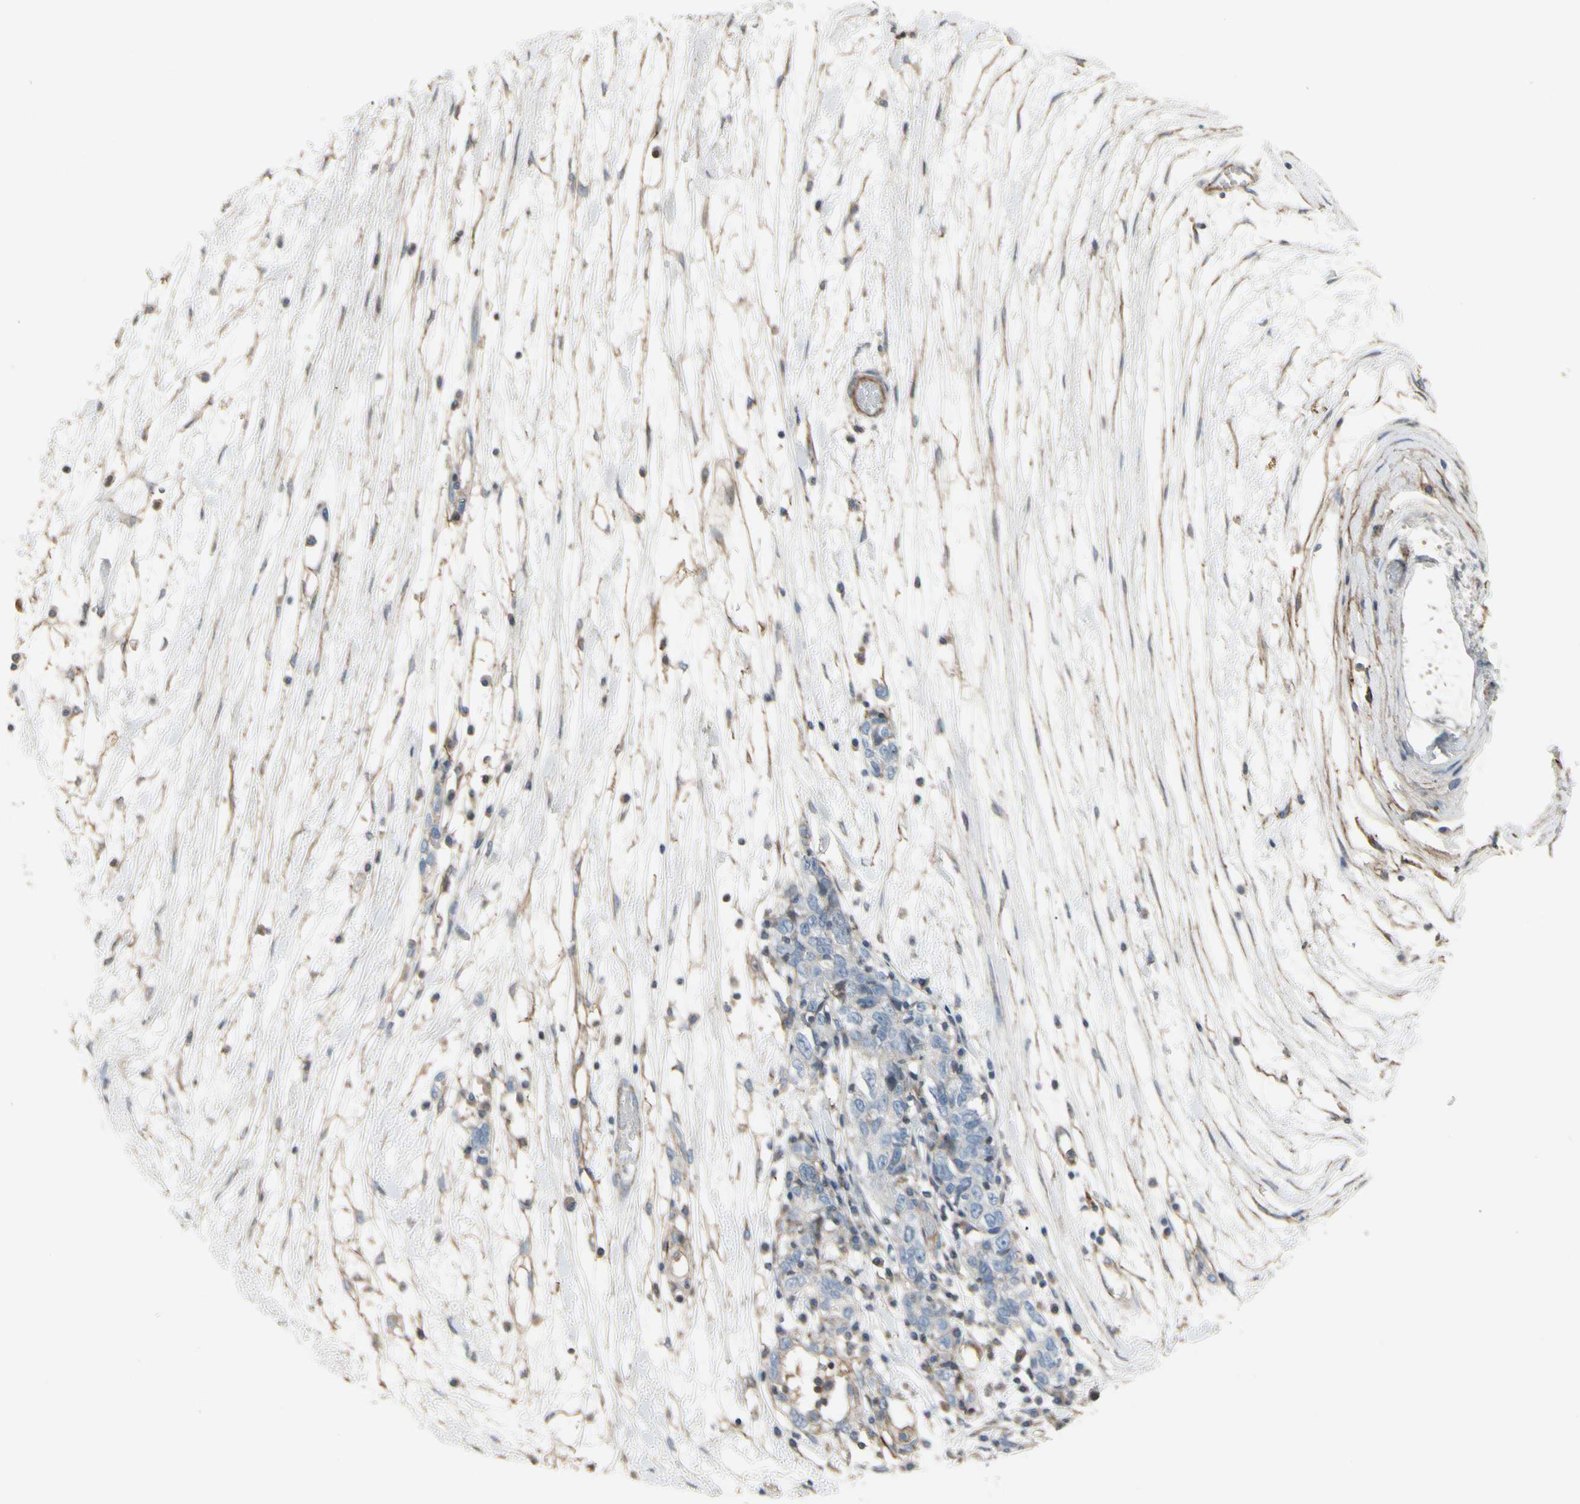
{"staining": {"intensity": "negative", "quantity": "none", "location": "none"}, "tissue": "ovarian cancer", "cell_type": "Tumor cells", "image_type": "cancer", "snomed": [{"axis": "morphology", "description": "Cystadenocarcinoma, serous, NOS"}, {"axis": "topography", "description": "Ovary"}], "caption": "Immunohistochemistry histopathology image of neoplastic tissue: ovarian cancer stained with DAB exhibits no significant protein expression in tumor cells. (IHC, brightfield microscopy, high magnification).", "gene": "TPM1", "patient": {"sex": "female", "age": 71}}